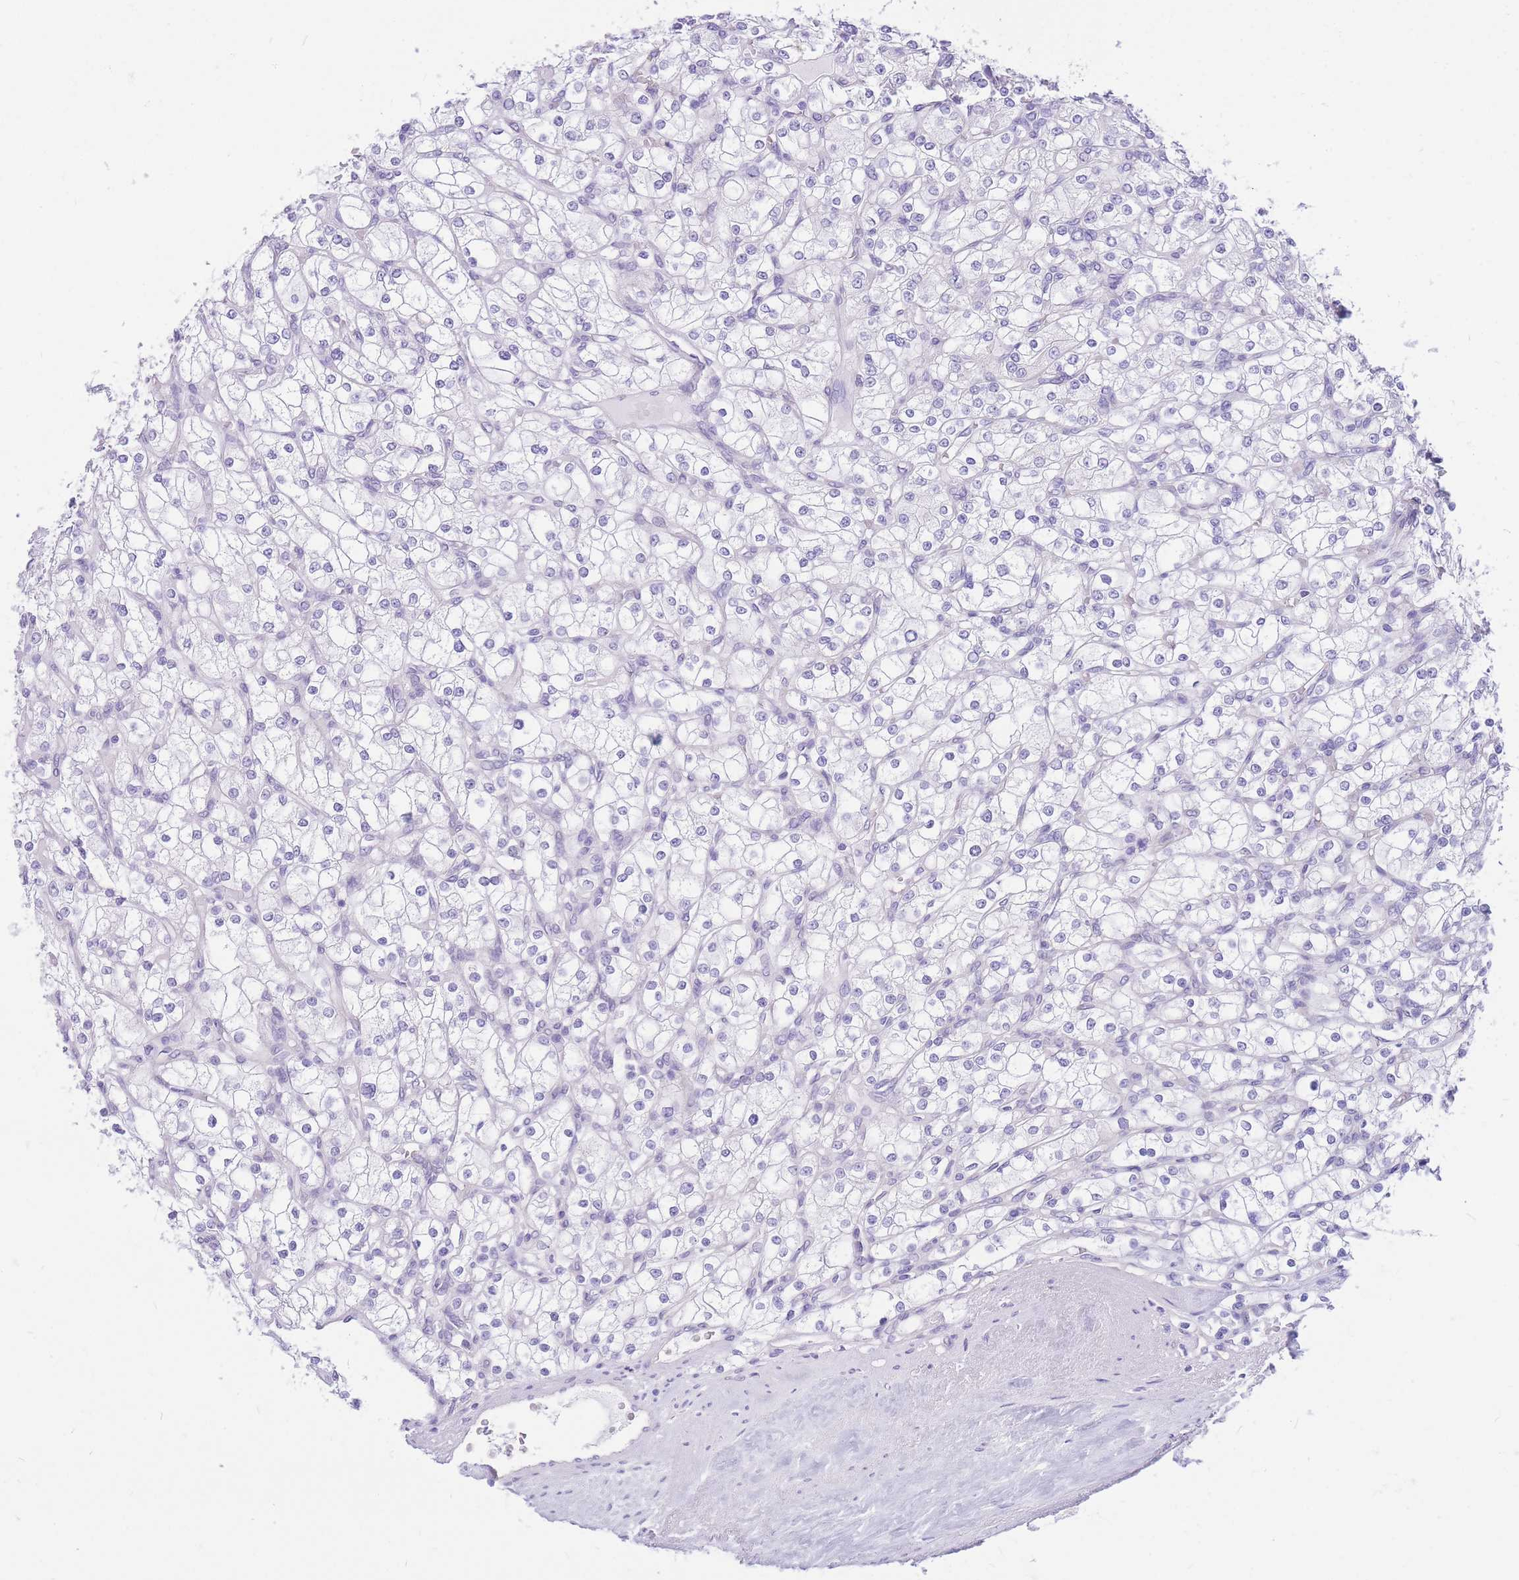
{"staining": {"intensity": "negative", "quantity": "none", "location": "none"}, "tissue": "renal cancer", "cell_type": "Tumor cells", "image_type": "cancer", "snomed": [{"axis": "morphology", "description": "Adenocarcinoma, NOS"}, {"axis": "topography", "description": "Kidney"}], "caption": "Micrograph shows no protein positivity in tumor cells of renal cancer (adenocarcinoma) tissue.", "gene": "ZNF311", "patient": {"sex": "male", "age": 80}}